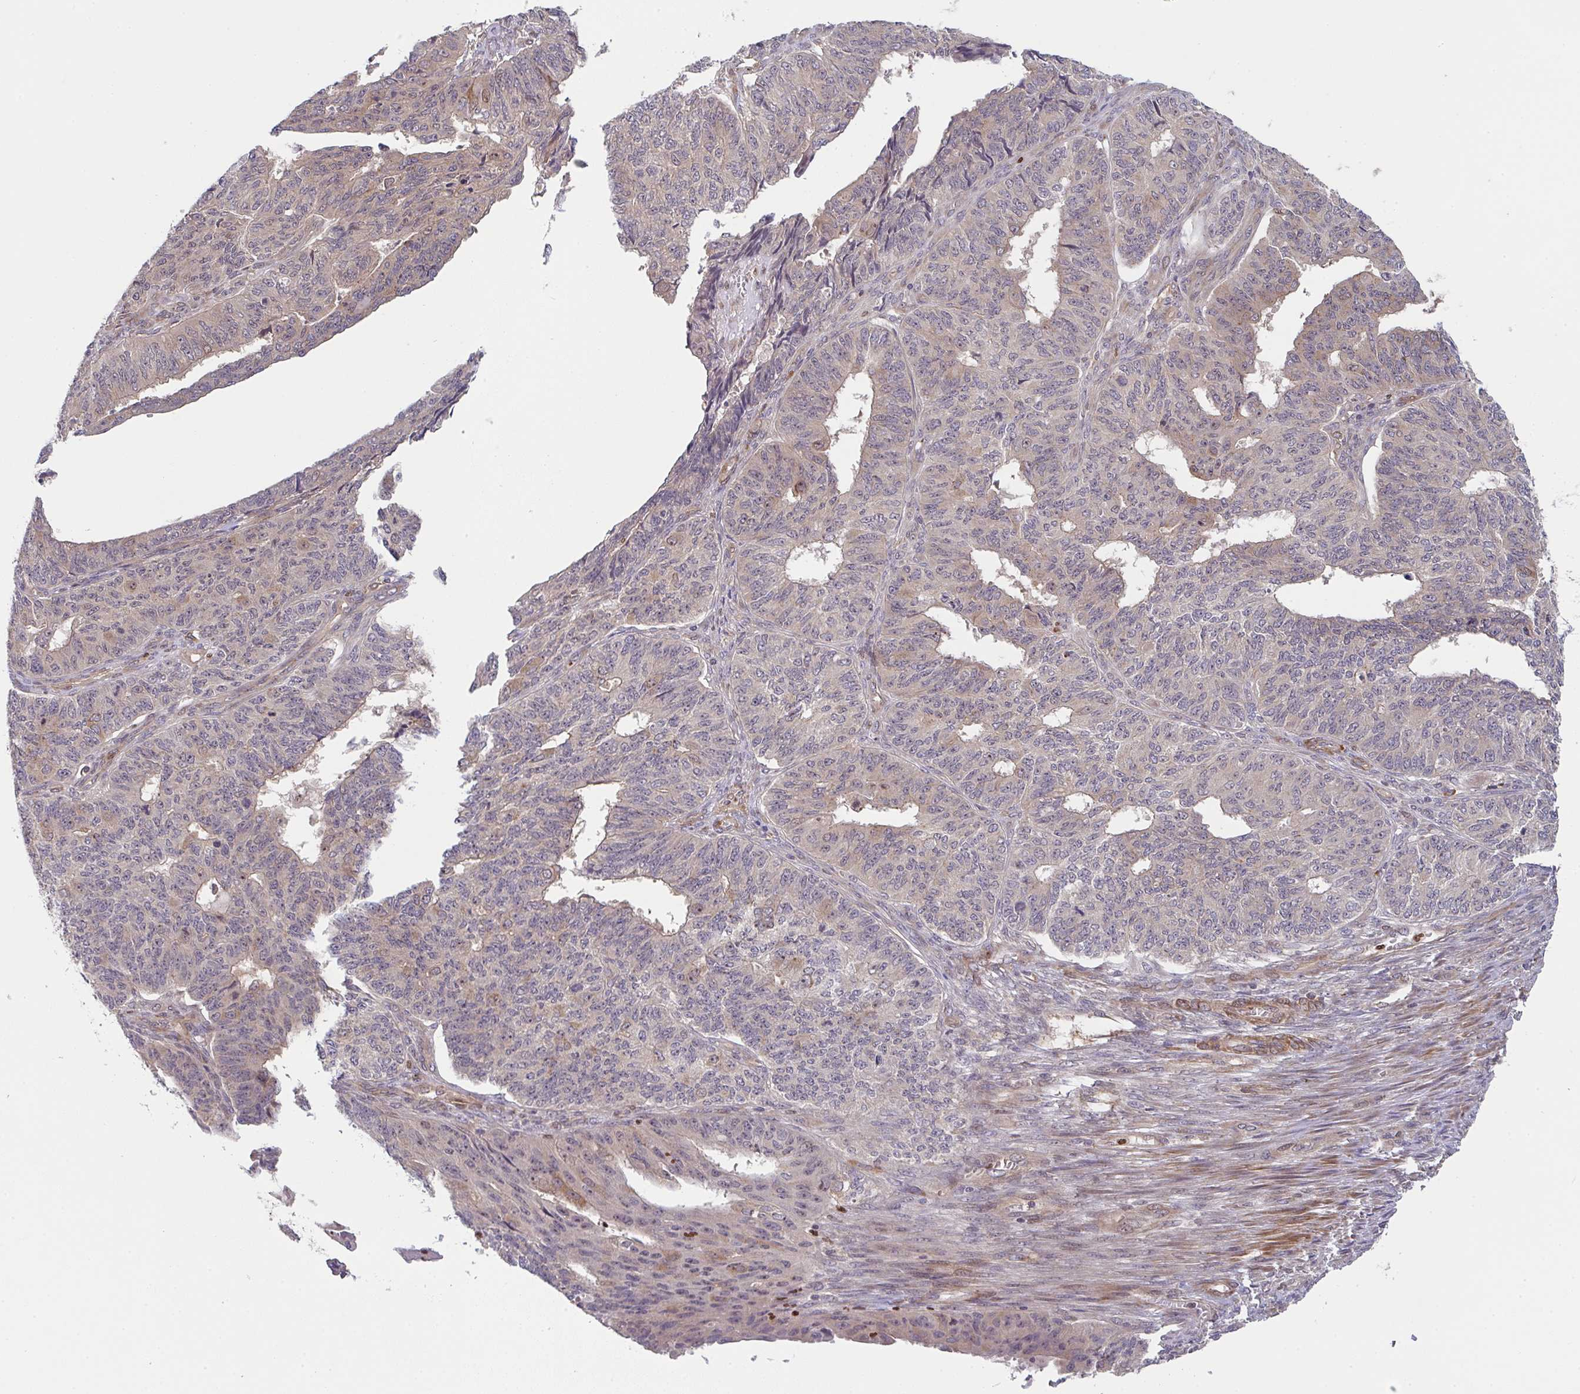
{"staining": {"intensity": "weak", "quantity": "<25%", "location": "cytoplasmic/membranous"}, "tissue": "endometrial cancer", "cell_type": "Tumor cells", "image_type": "cancer", "snomed": [{"axis": "morphology", "description": "Adenocarcinoma, NOS"}, {"axis": "topography", "description": "Endometrium"}], "caption": "High magnification brightfield microscopy of endometrial adenocarcinoma stained with DAB (3,3'-diaminobenzidine) (brown) and counterstained with hematoxylin (blue): tumor cells show no significant expression.", "gene": "SIMC1", "patient": {"sex": "female", "age": 32}}